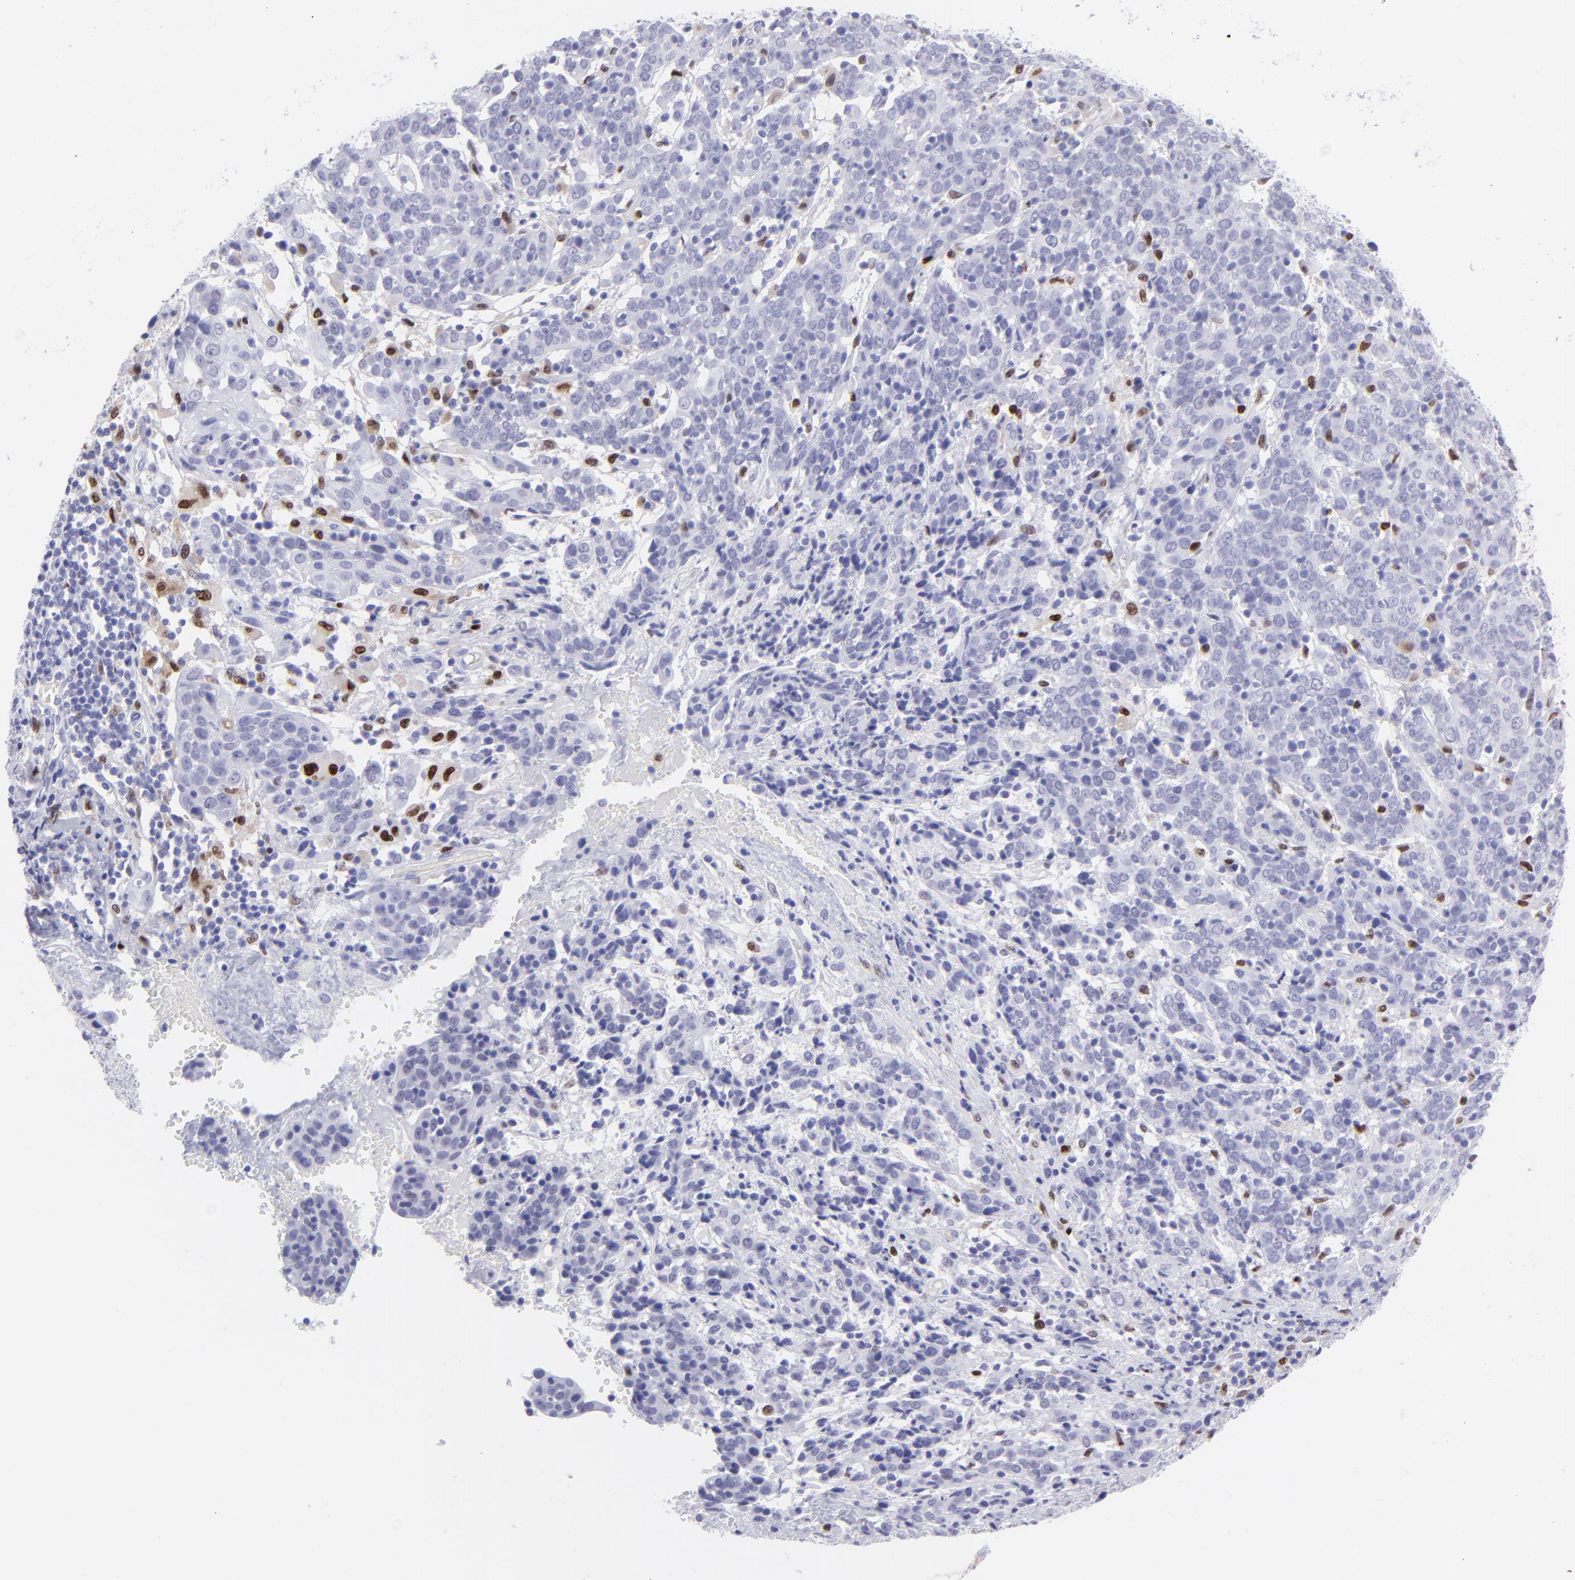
{"staining": {"intensity": "negative", "quantity": "none", "location": "none"}, "tissue": "cervical cancer", "cell_type": "Tumor cells", "image_type": "cancer", "snomed": [{"axis": "morphology", "description": "Normal tissue, NOS"}, {"axis": "morphology", "description": "Squamous cell carcinoma, NOS"}, {"axis": "topography", "description": "Cervix"}], "caption": "The photomicrograph displays no staining of tumor cells in cervical cancer. (DAB (3,3'-diaminobenzidine) immunohistochemistry (IHC) visualized using brightfield microscopy, high magnification).", "gene": "MITF", "patient": {"sex": "female", "age": 67}}